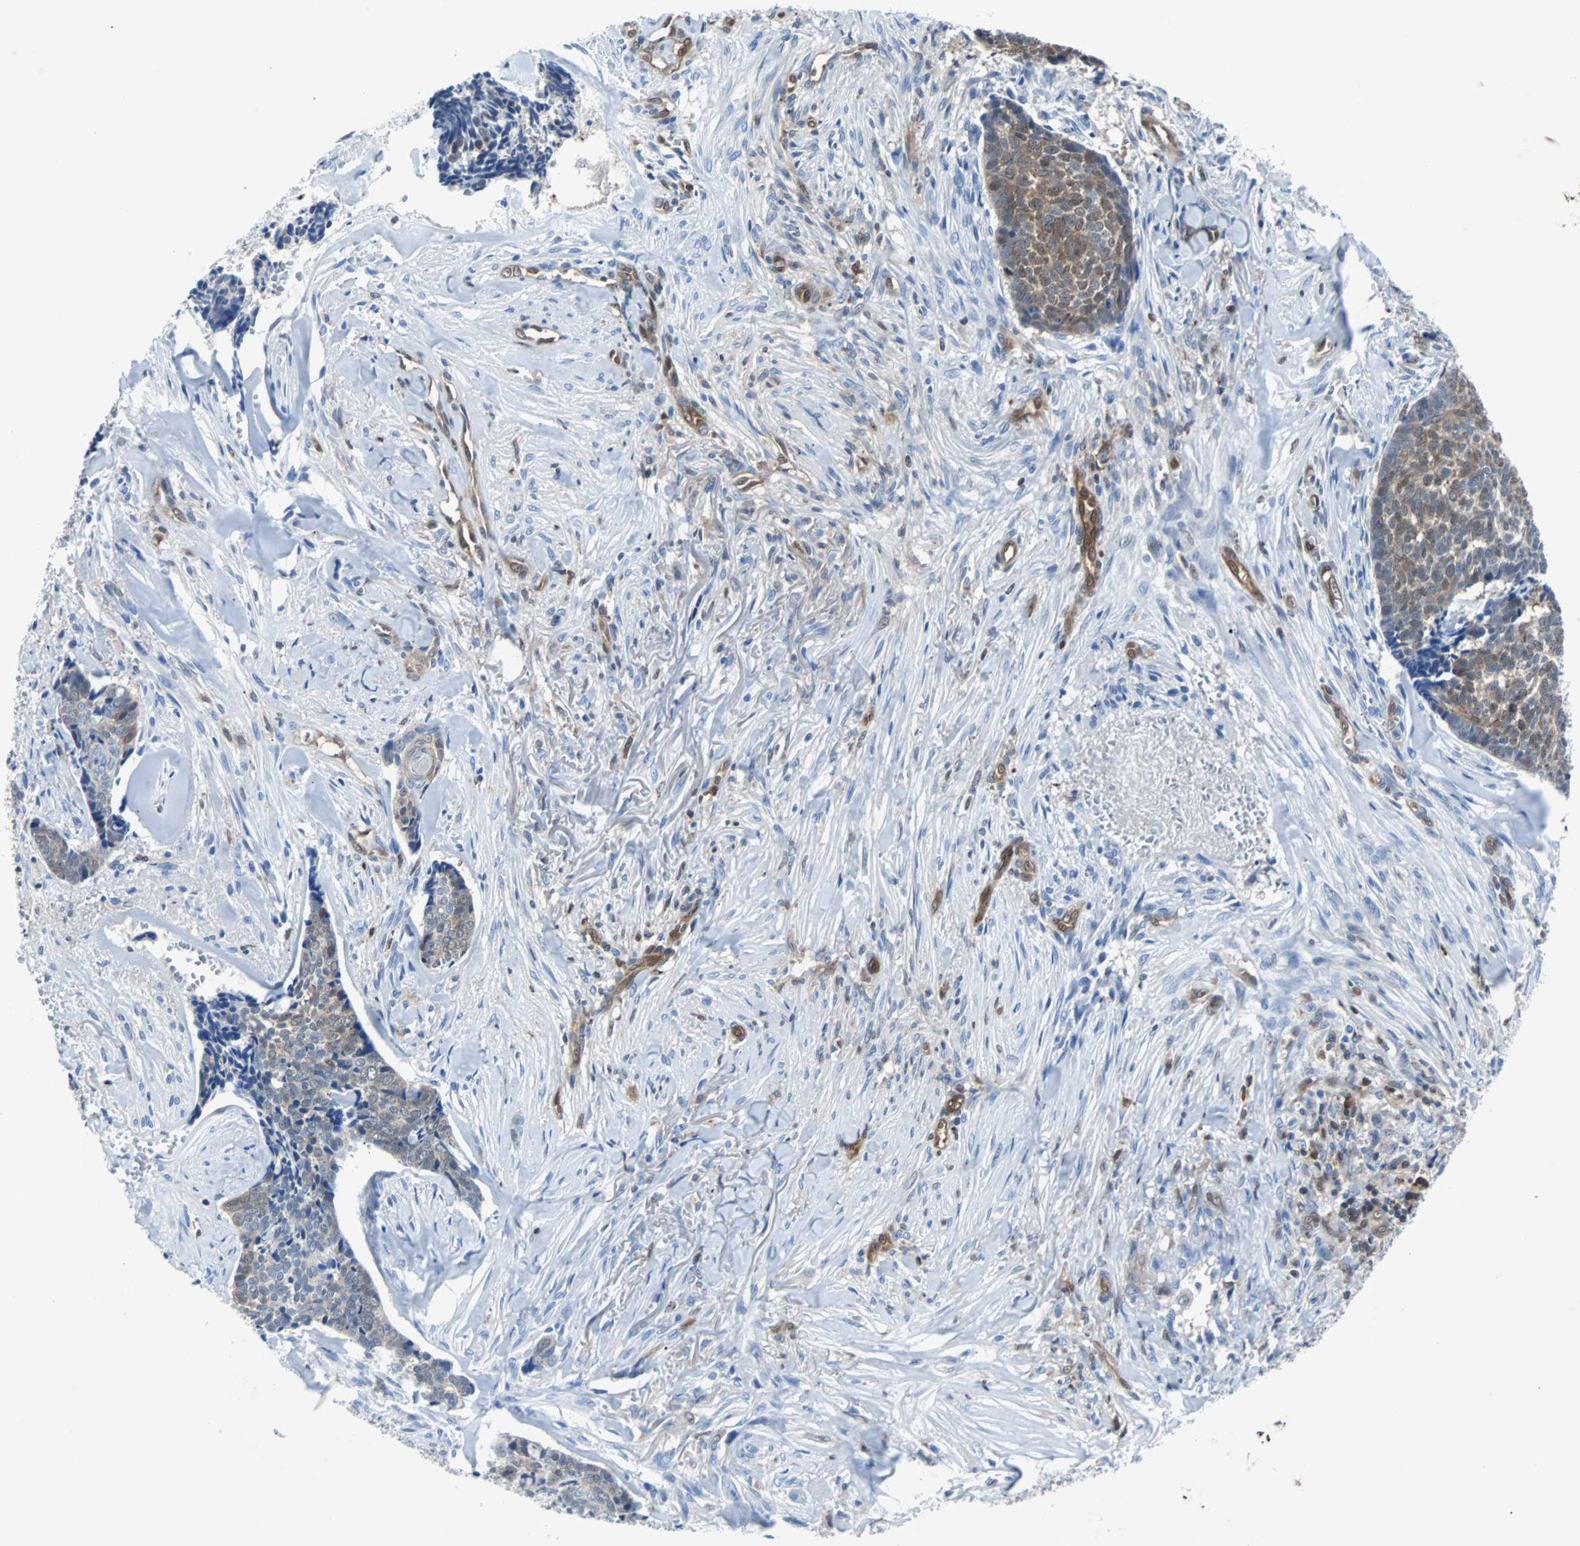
{"staining": {"intensity": "moderate", "quantity": "<25%", "location": "cytoplasmic/membranous,nuclear"}, "tissue": "skin cancer", "cell_type": "Tumor cells", "image_type": "cancer", "snomed": [{"axis": "morphology", "description": "Basal cell carcinoma"}, {"axis": "topography", "description": "Skin"}], "caption": "This histopathology image demonstrates immunohistochemistry (IHC) staining of skin basal cell carcinoma, with low moderate cytoplasmic/membranous and nuclear expression in approximately <25% of tumor cells.", "gene": "MAP2K6", "patient": {"sex": "male", "age": 84}}